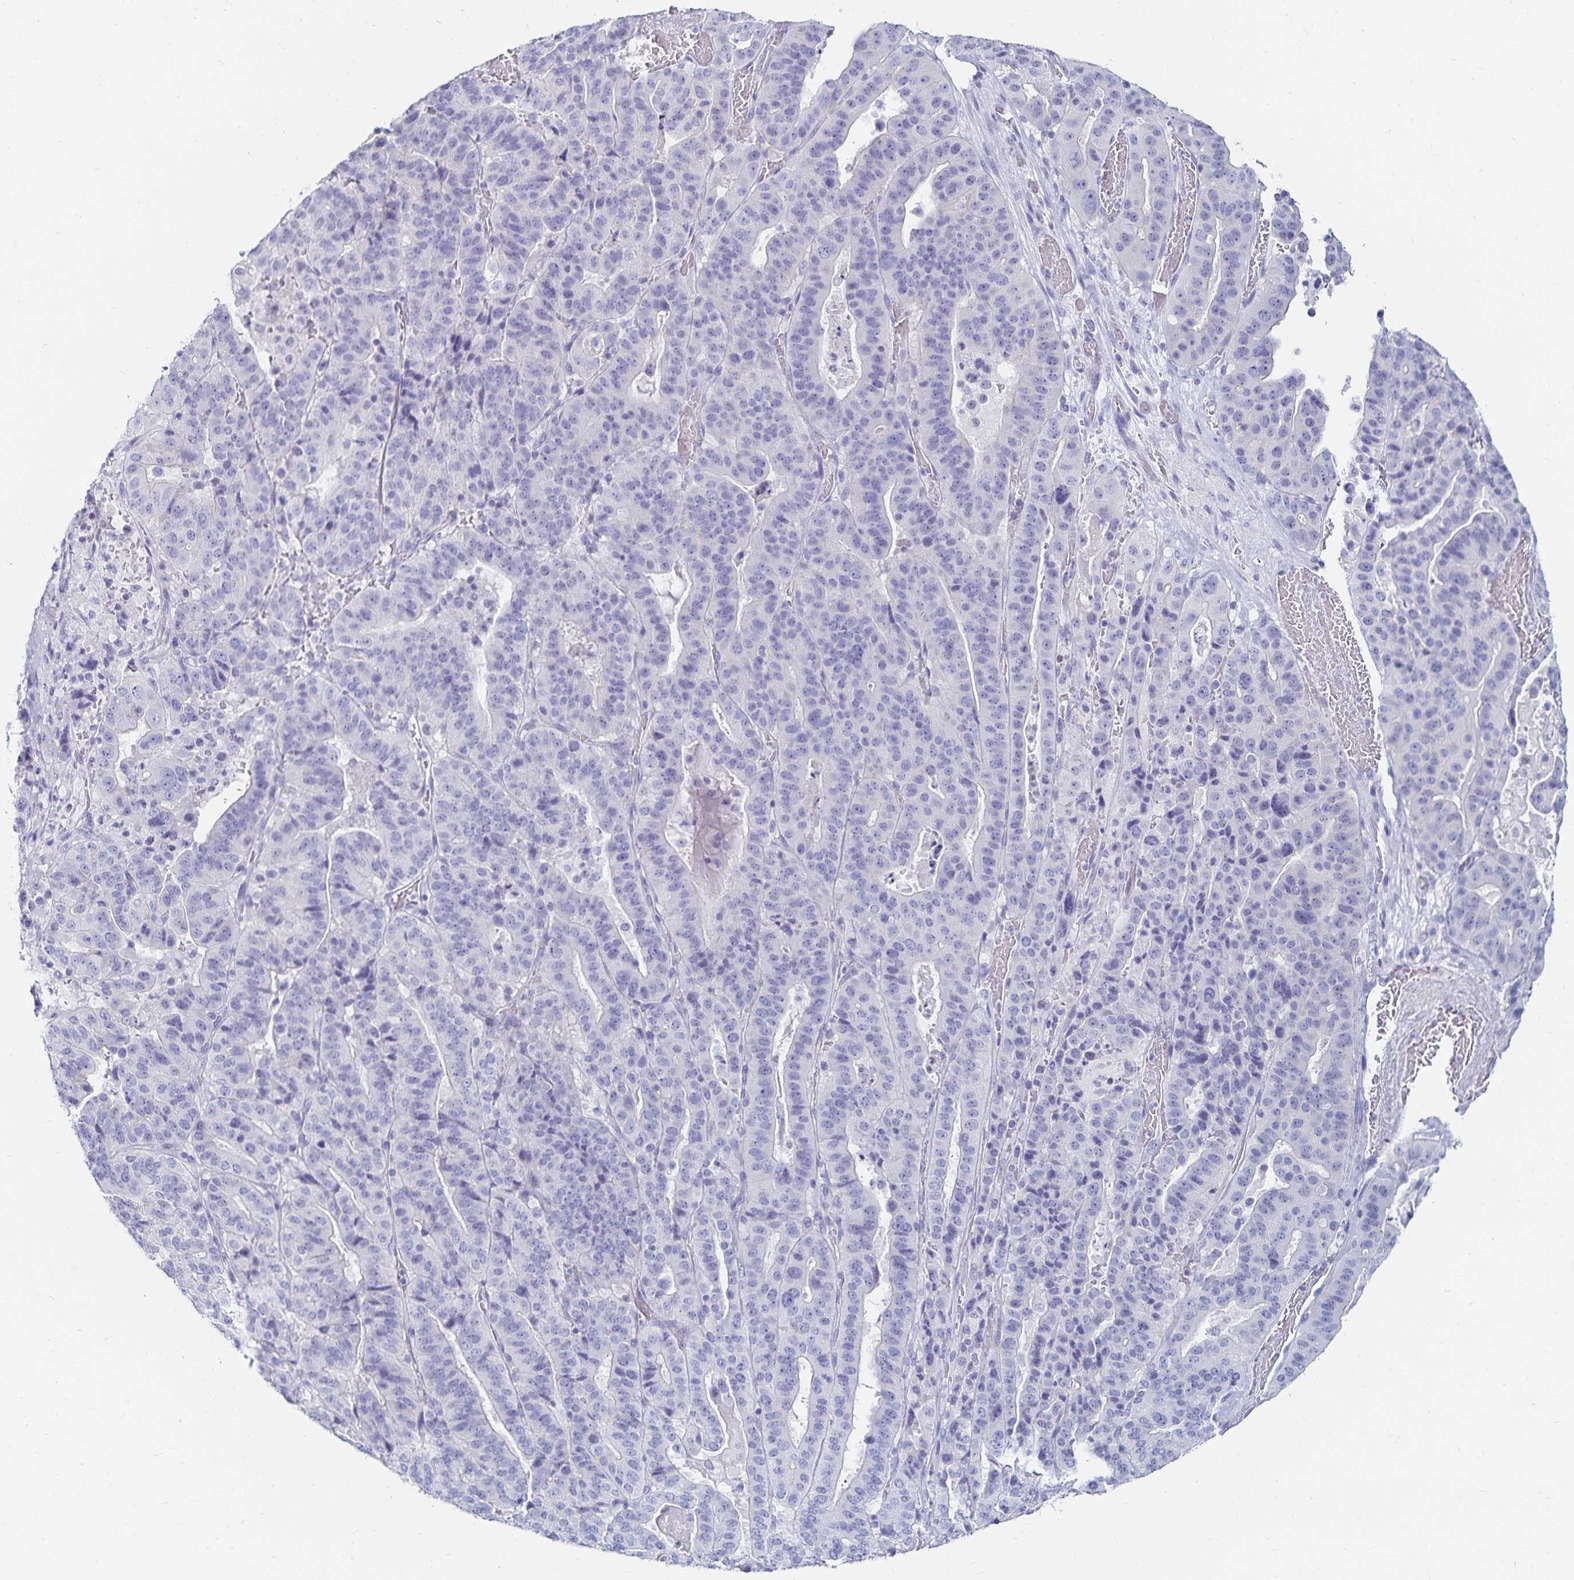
{"staining": {"intensity": "negative", "quantity": "none", "location": "none"}, "tissue": "stomach cancer", "cell_type": "Tumor cells", "image_type": "cancer", "snomed": [{"axis": "morphology", "description": "Adenocarcinoma, NOS"}, {"axis": "topography", "description": "Stomach"}], "caption": "IHC of human adenocarcinoma (stomach) exhibits no expression in tumor cells.", "gene": "TNIP1", "patient": {"sex": "male", "age": 48}}